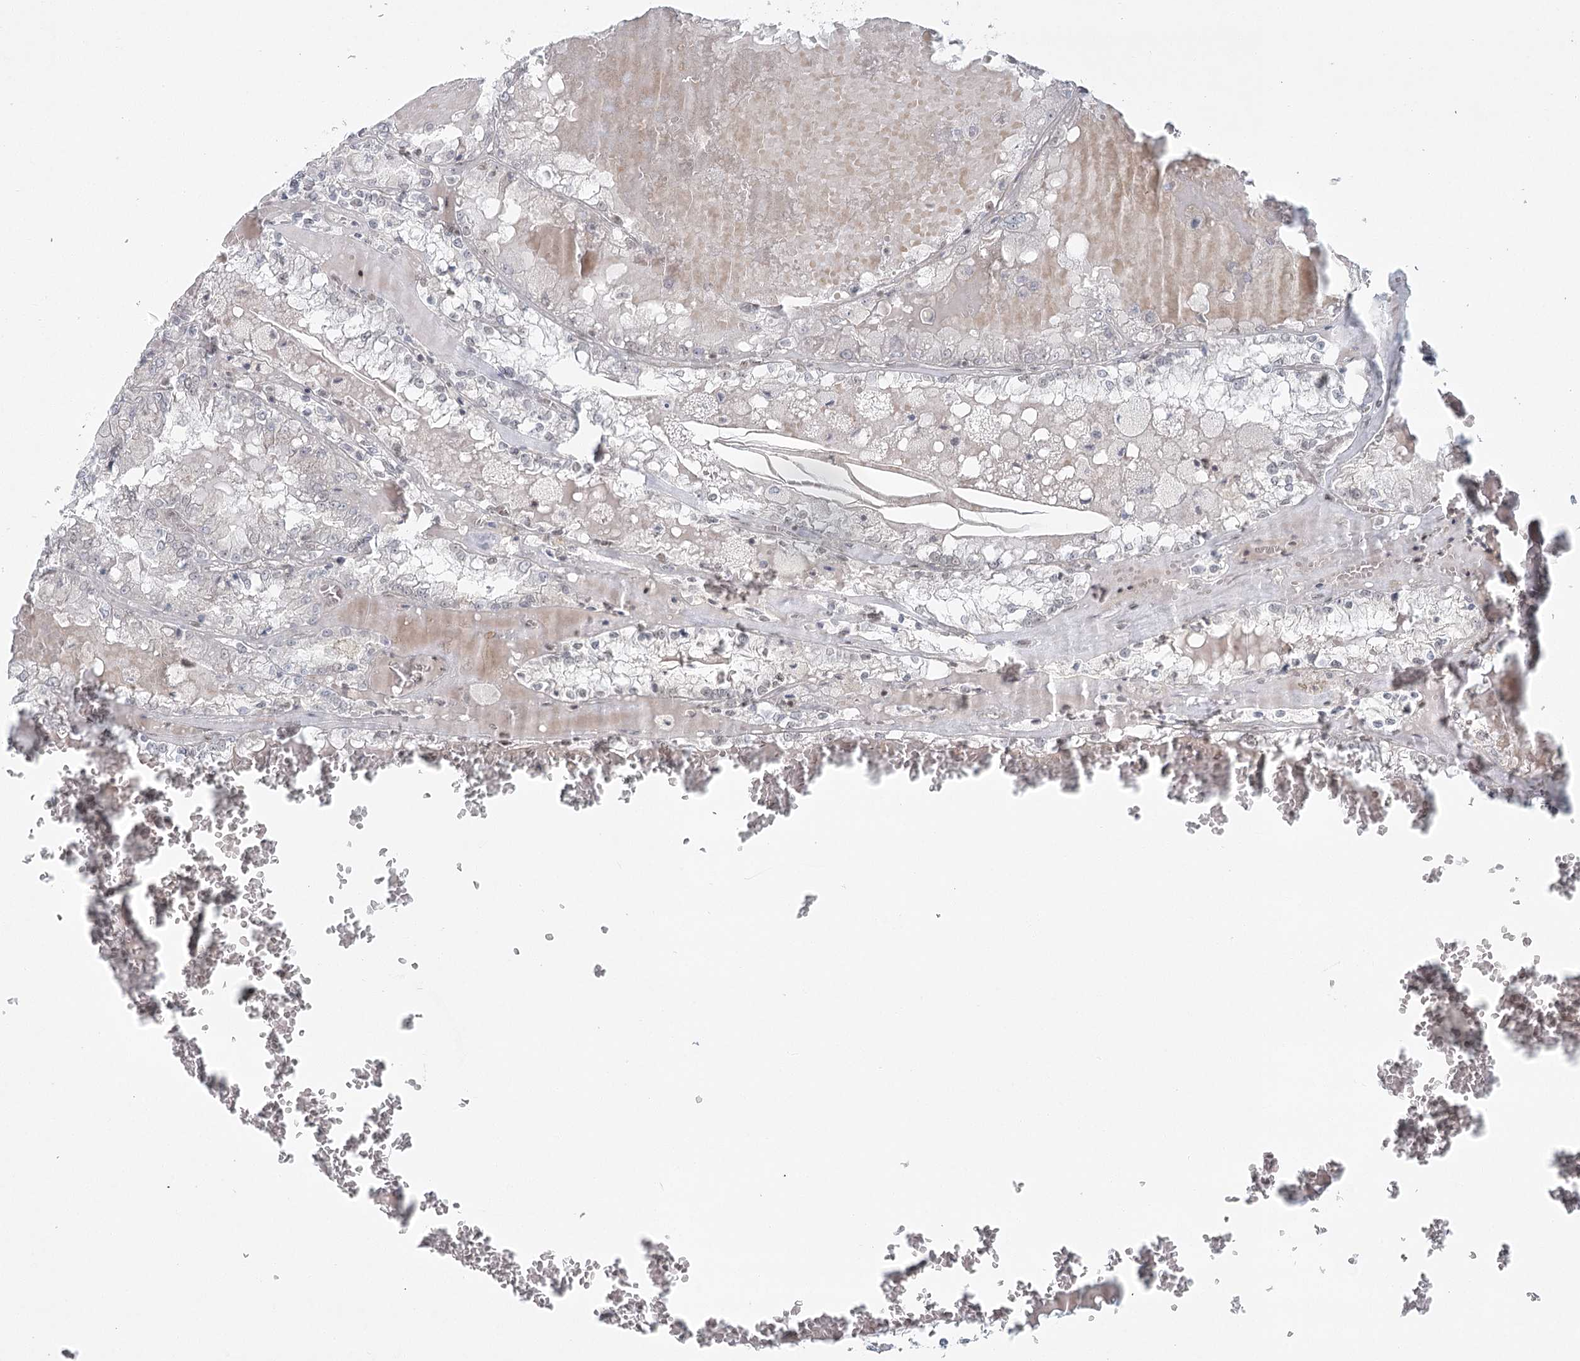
{"staining": {"intensity": "negative", "quantity": "none", "location": "none"}, "tissue": "renal cancer", "cell_type": "Tumor cells", "image_type": "cancer", "snomed": [{"axis": "morphology", "description": "Adenocarcinoma, NOS"}, {"axis": "topography", "description": "Kidney"}], "caption": "Immunohistochemistry image of adenocarcinoma (renal) stained for a protein (brown), which shows no positivity in tumor cells.", "gene": "R3HCC1L", "patient": {"sex": "female", "age": 56}}